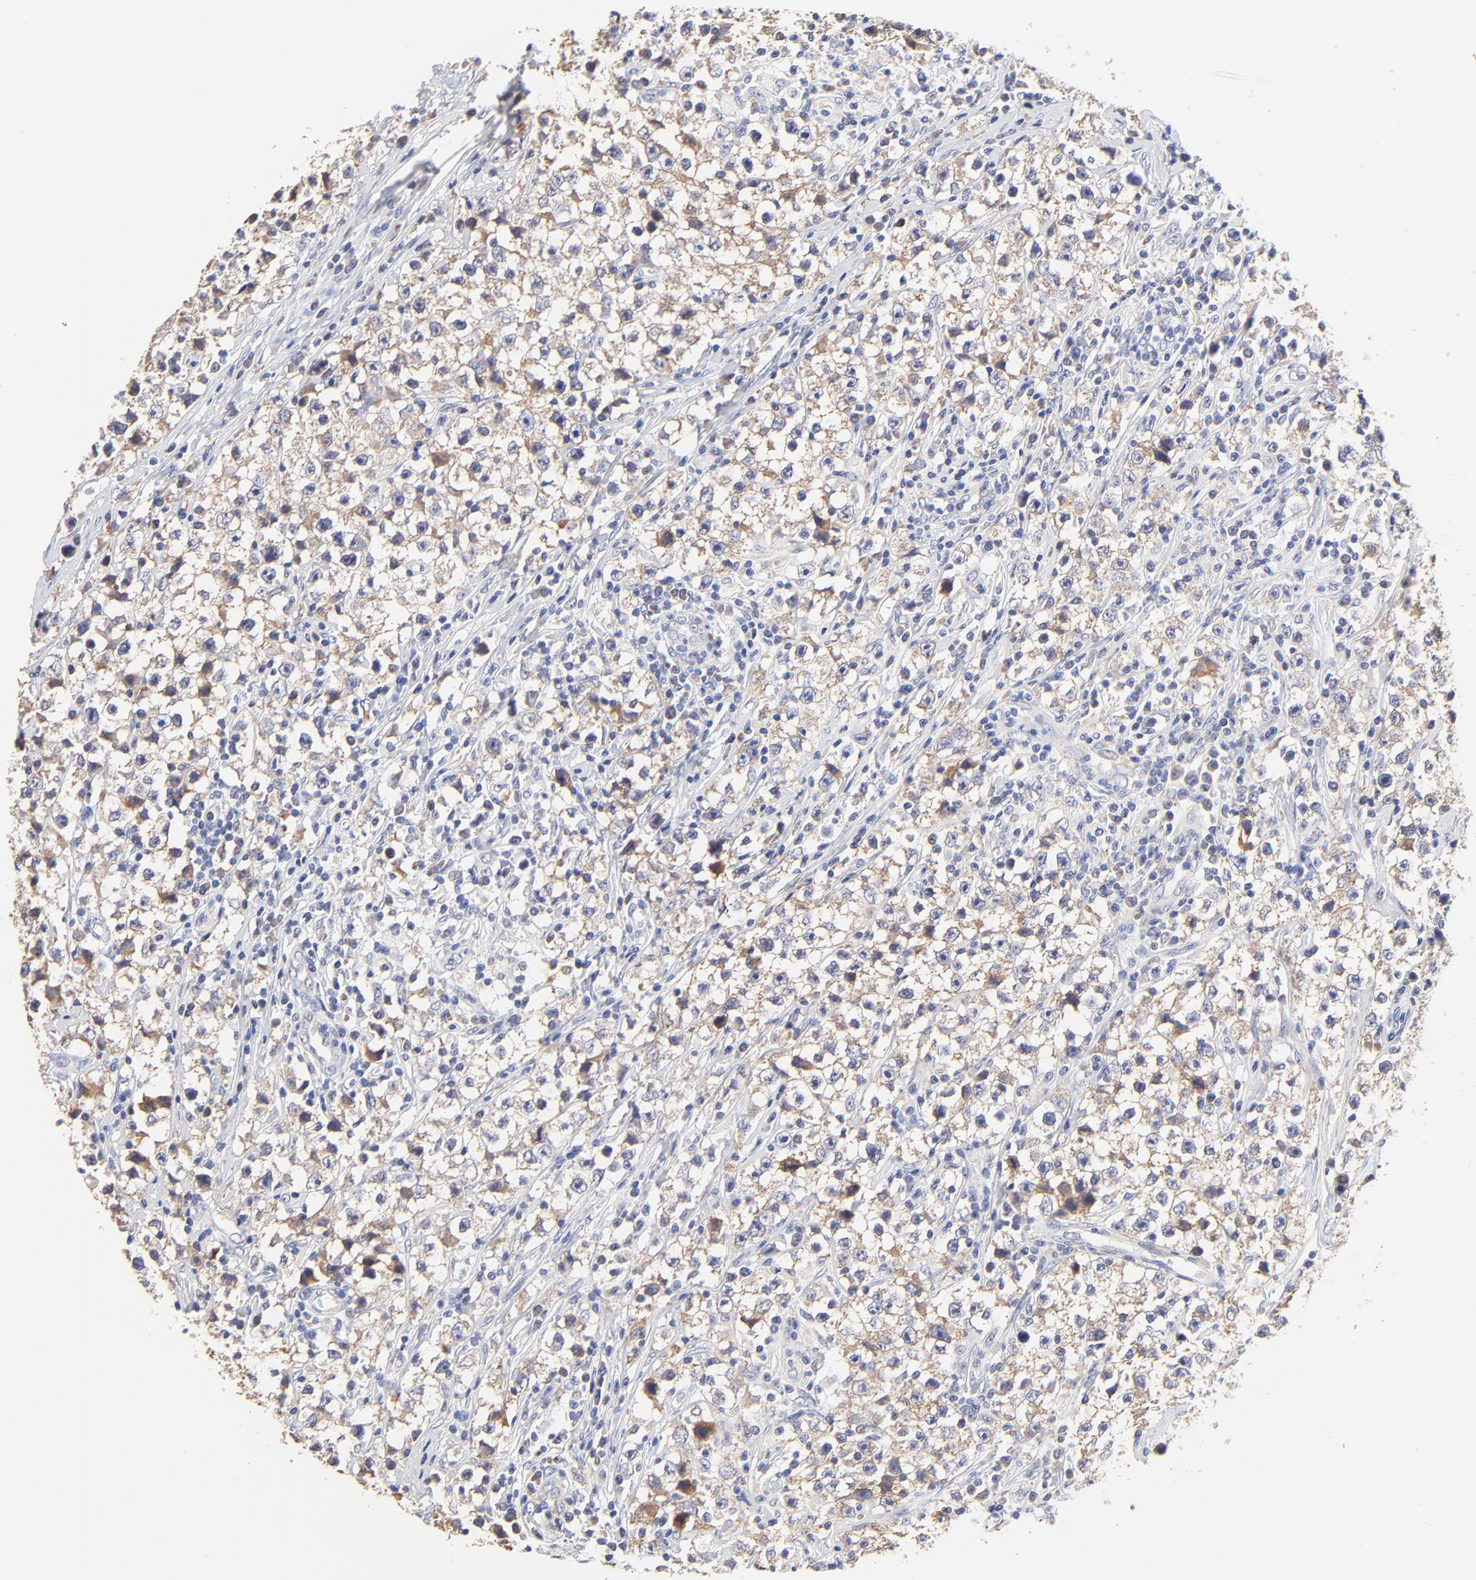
{"staining": {"intensity": "moderate", "quantity": ">75%", "location": "cytoplasmic/membranous"}, "tissue": "testis cancer", "cell_type": "Tumor cells", "image_type": "cancer", "snomed": [{"axis": "morphology", "description": "Seminoma, NOS"}, {"axis": "topography", "description": "Testis"}], "caption": "Immunohistochemical staining of human testis cancer (seminoma) displays moderate cytoplasmic/membranous protein positivity in about >75% of tumor cells. The staining was performed using DAB (3,3'-diaminobenzidine) to visualize the protein expression in brown, while the nuclei were stained in blue with hematoxylin (Magnification: 20x).", "gene": "PTK7", "patient": {"sex": "male", "age": 35}}